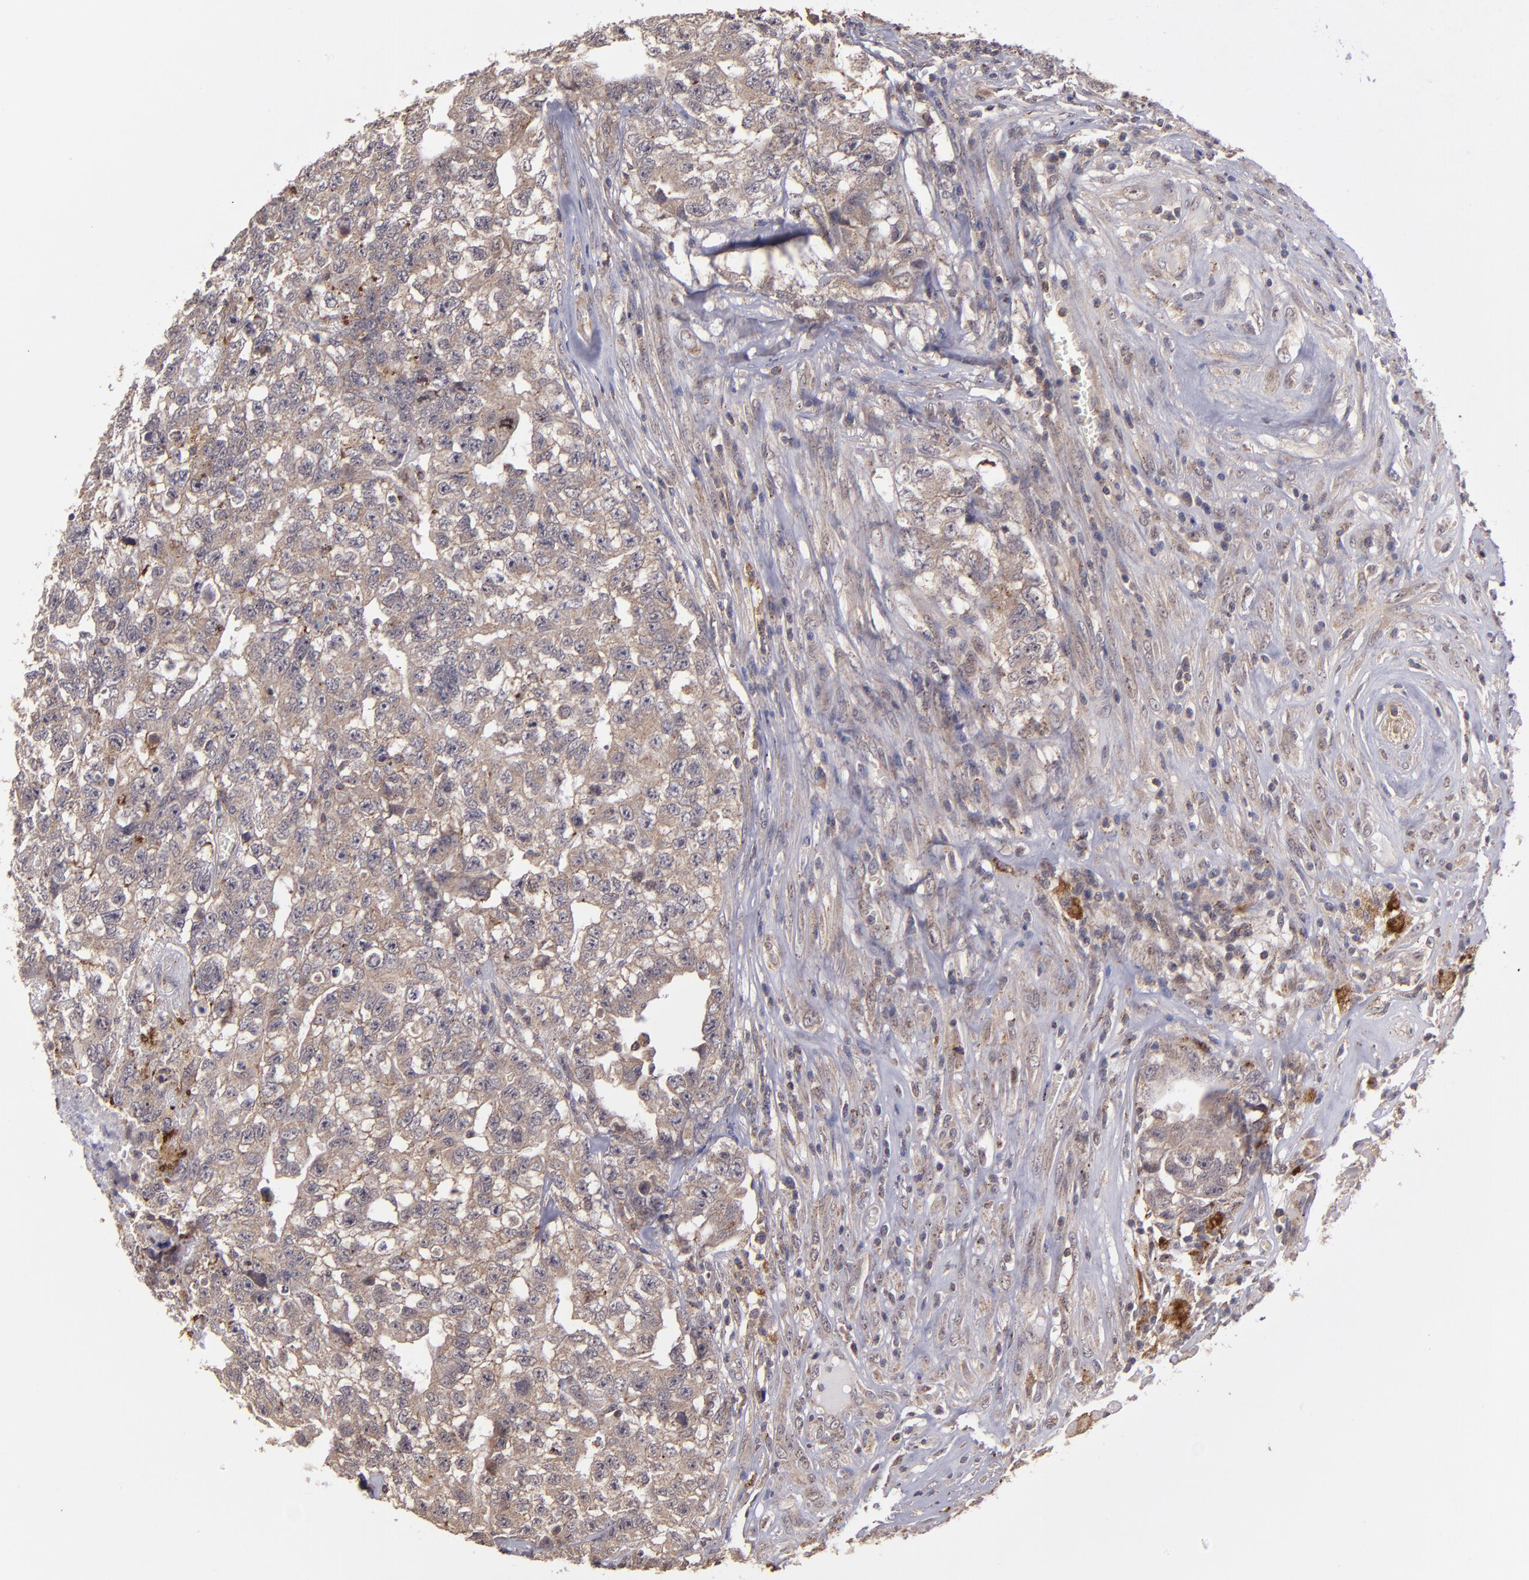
{"staining": {"intensity": "moderate", "quantity": ">75%", "location": "cytoplasmic/membranous"}, "tissue": "testis cancer", "cell_type": "Tumor cells", "image_type": "cancer", "snomed": [{"axis": "morphology", "description": "Carcinoma, Embryonal, NOS"}, {"axis": "topography", "description": "Testis"}], "caption": "This is a photomicrograph of immunohistochemistry staining of testis cancer (embryonal carcinoma), which shows moderate positivity in the cytoplasmic/membranous of tumor cells.", "gene": "ZFYVE1", "patient": {"sex": "male", "age": 31}}